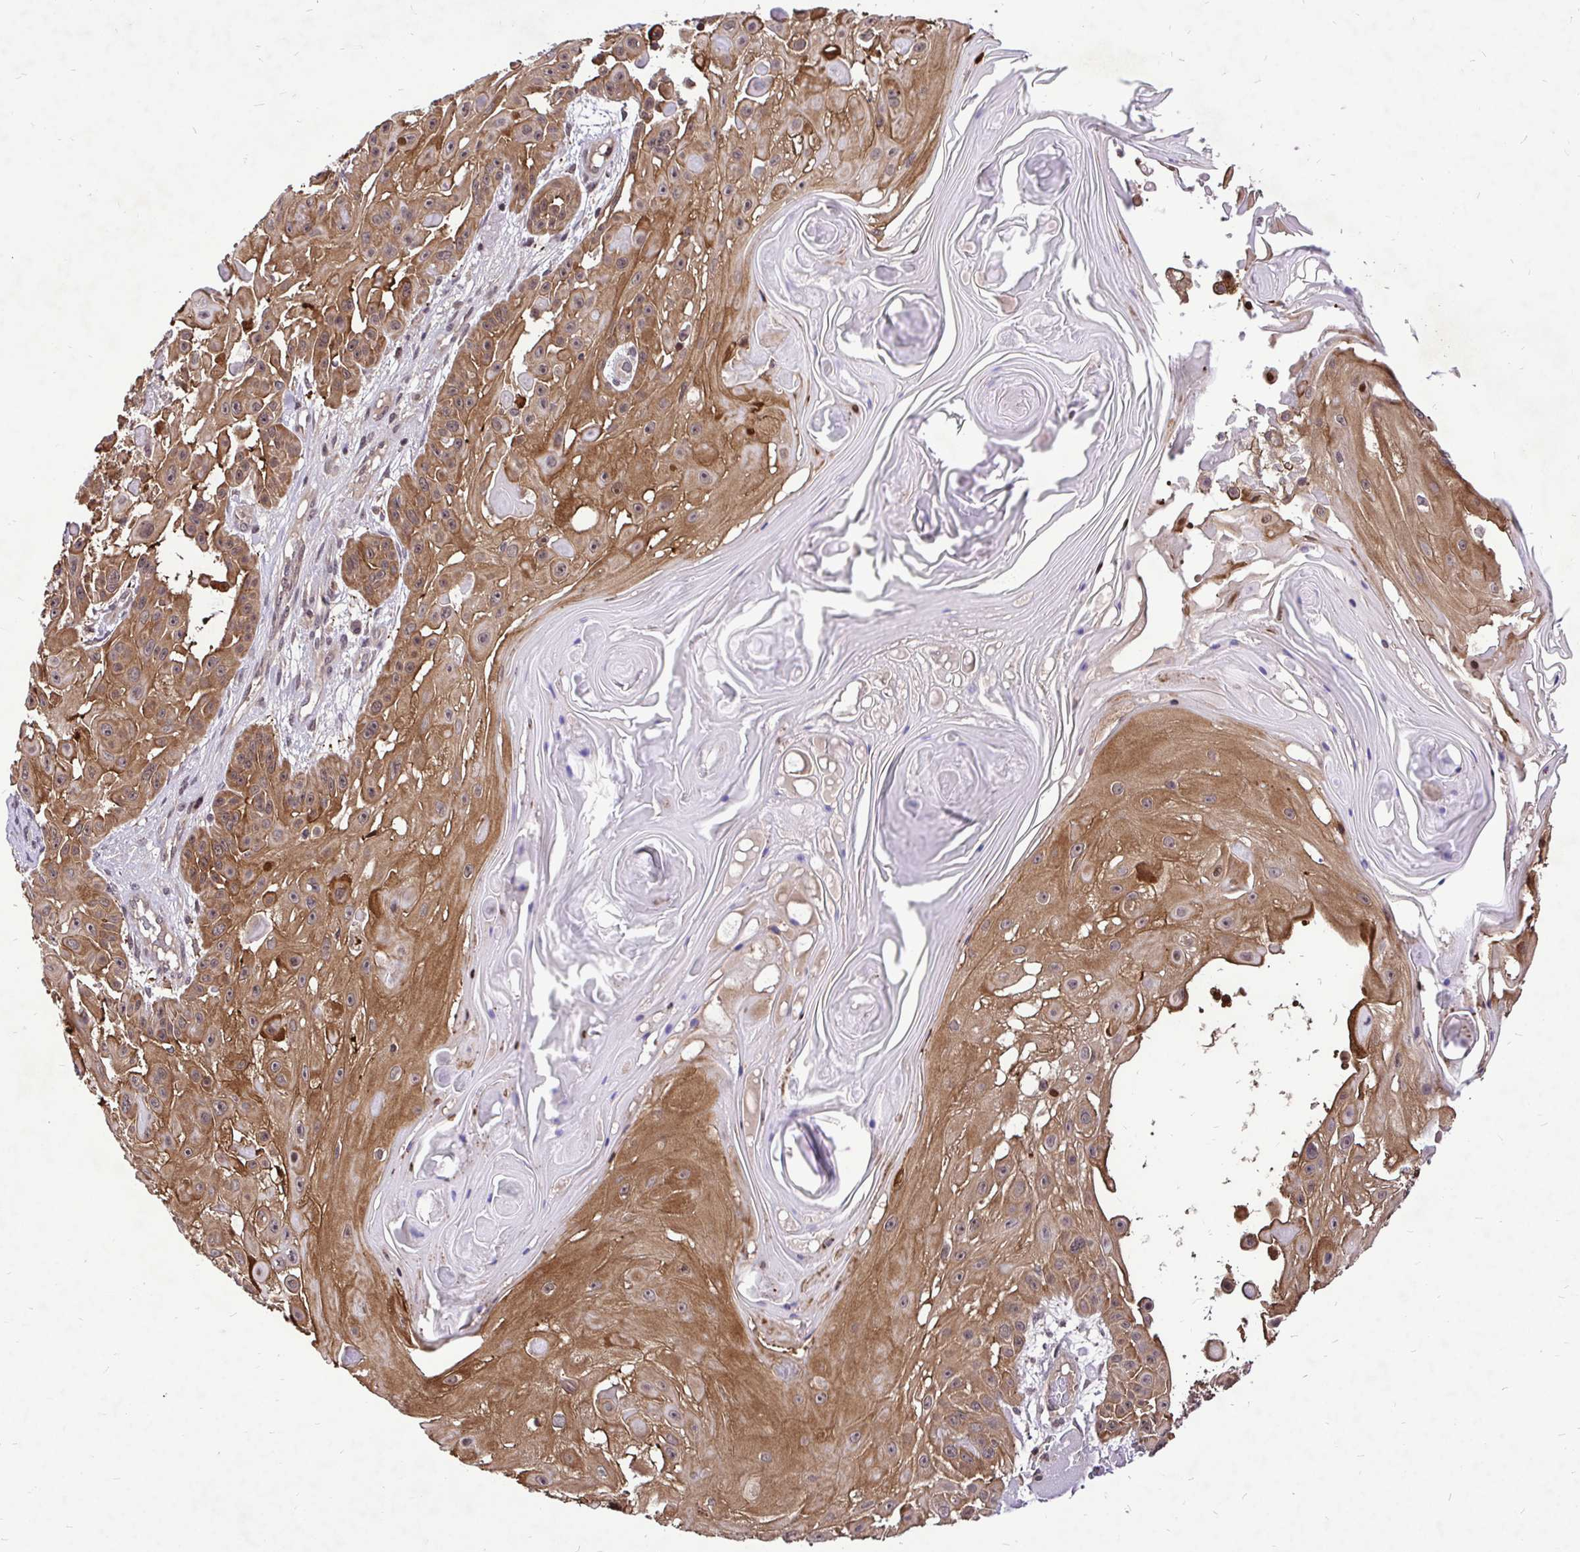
{"staining": {"intensity": "moderate", "quantity": ">75%", "location": "cytoplasmic/membranous"}, "tissue": "skin cancer", "cell_type": "Tumor cells", "image_type": "cancer", "snomed": [{"axis": "morphology", "description": "Squamous cell carcinoma, NOS"}, {"axis": "topography", "description": "Skin"}], "caption": "Protein staining of skin cancer tissue shows moderate cytoplasmic/membranous expression in about >75% of tumor cells.", "gene": "UBE2M", "patient": {"sex": "male", "age": 91}}